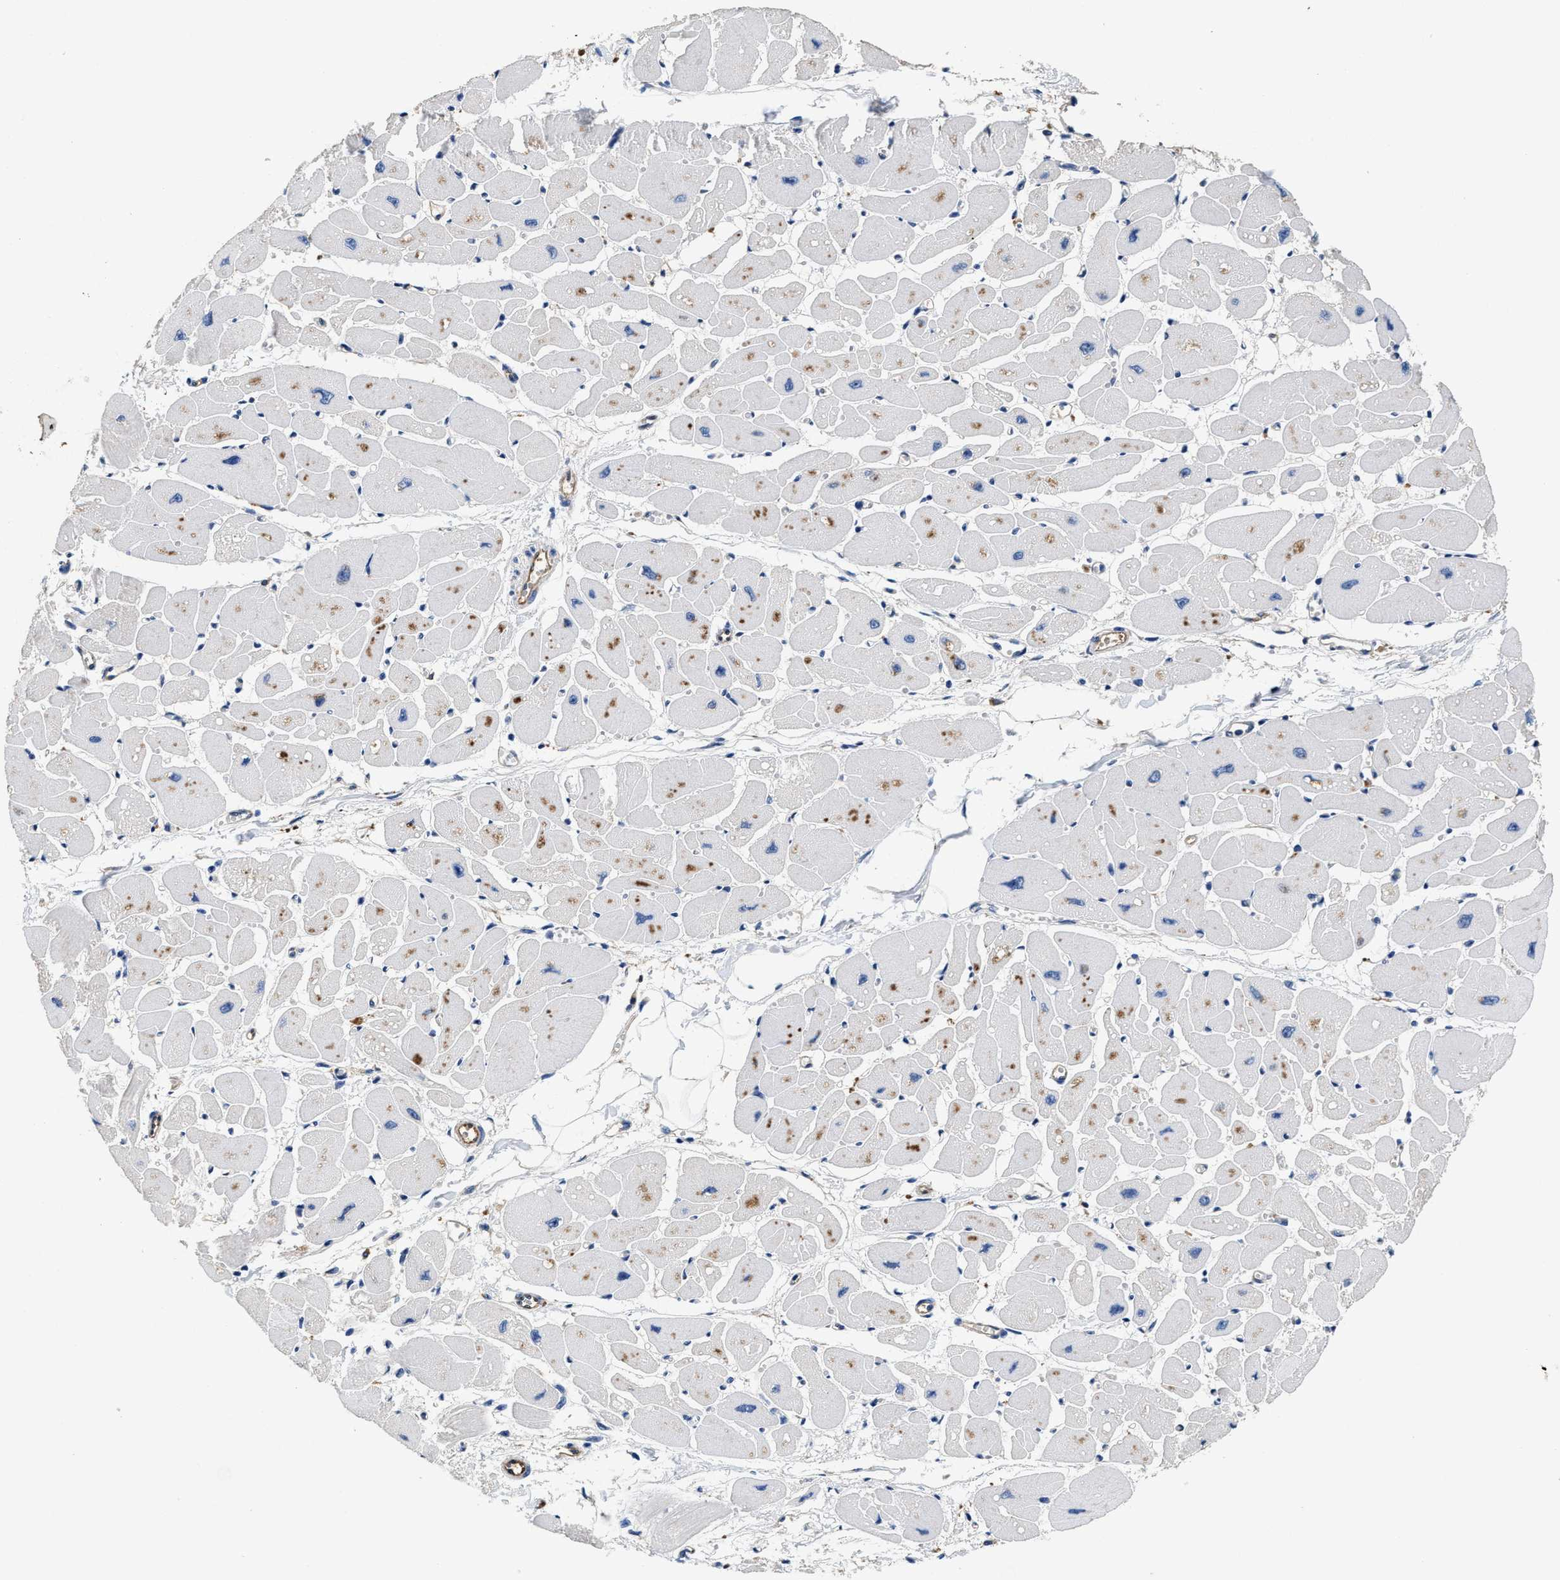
{"staining": {"intensity": "moderate", "quantity": "25%-75%", "location": "cytoplasmic/membranous"}, "tissue": "heart muscle", "cell_type": "Cardiomyocytes", "image_type": "normal", "snomed": [{"axis": "morphology", "description": "Normal tissue, NOS"}, {"axis": "topography", "description": "Heart"}], "caption": "The photomicrograph demonstrates immunohistochemical staining of unremarkable heart muscle. There is moderate cytoplasmic/membranous staining is present in approximately 25%-75% of cardiomyocytes. Immunohistochemistry (ihc) stains the protein of interest in brown and the nuclei are stained blue.", "gene": "PEG10", "patient": {"sex": "female", "age": 54}}